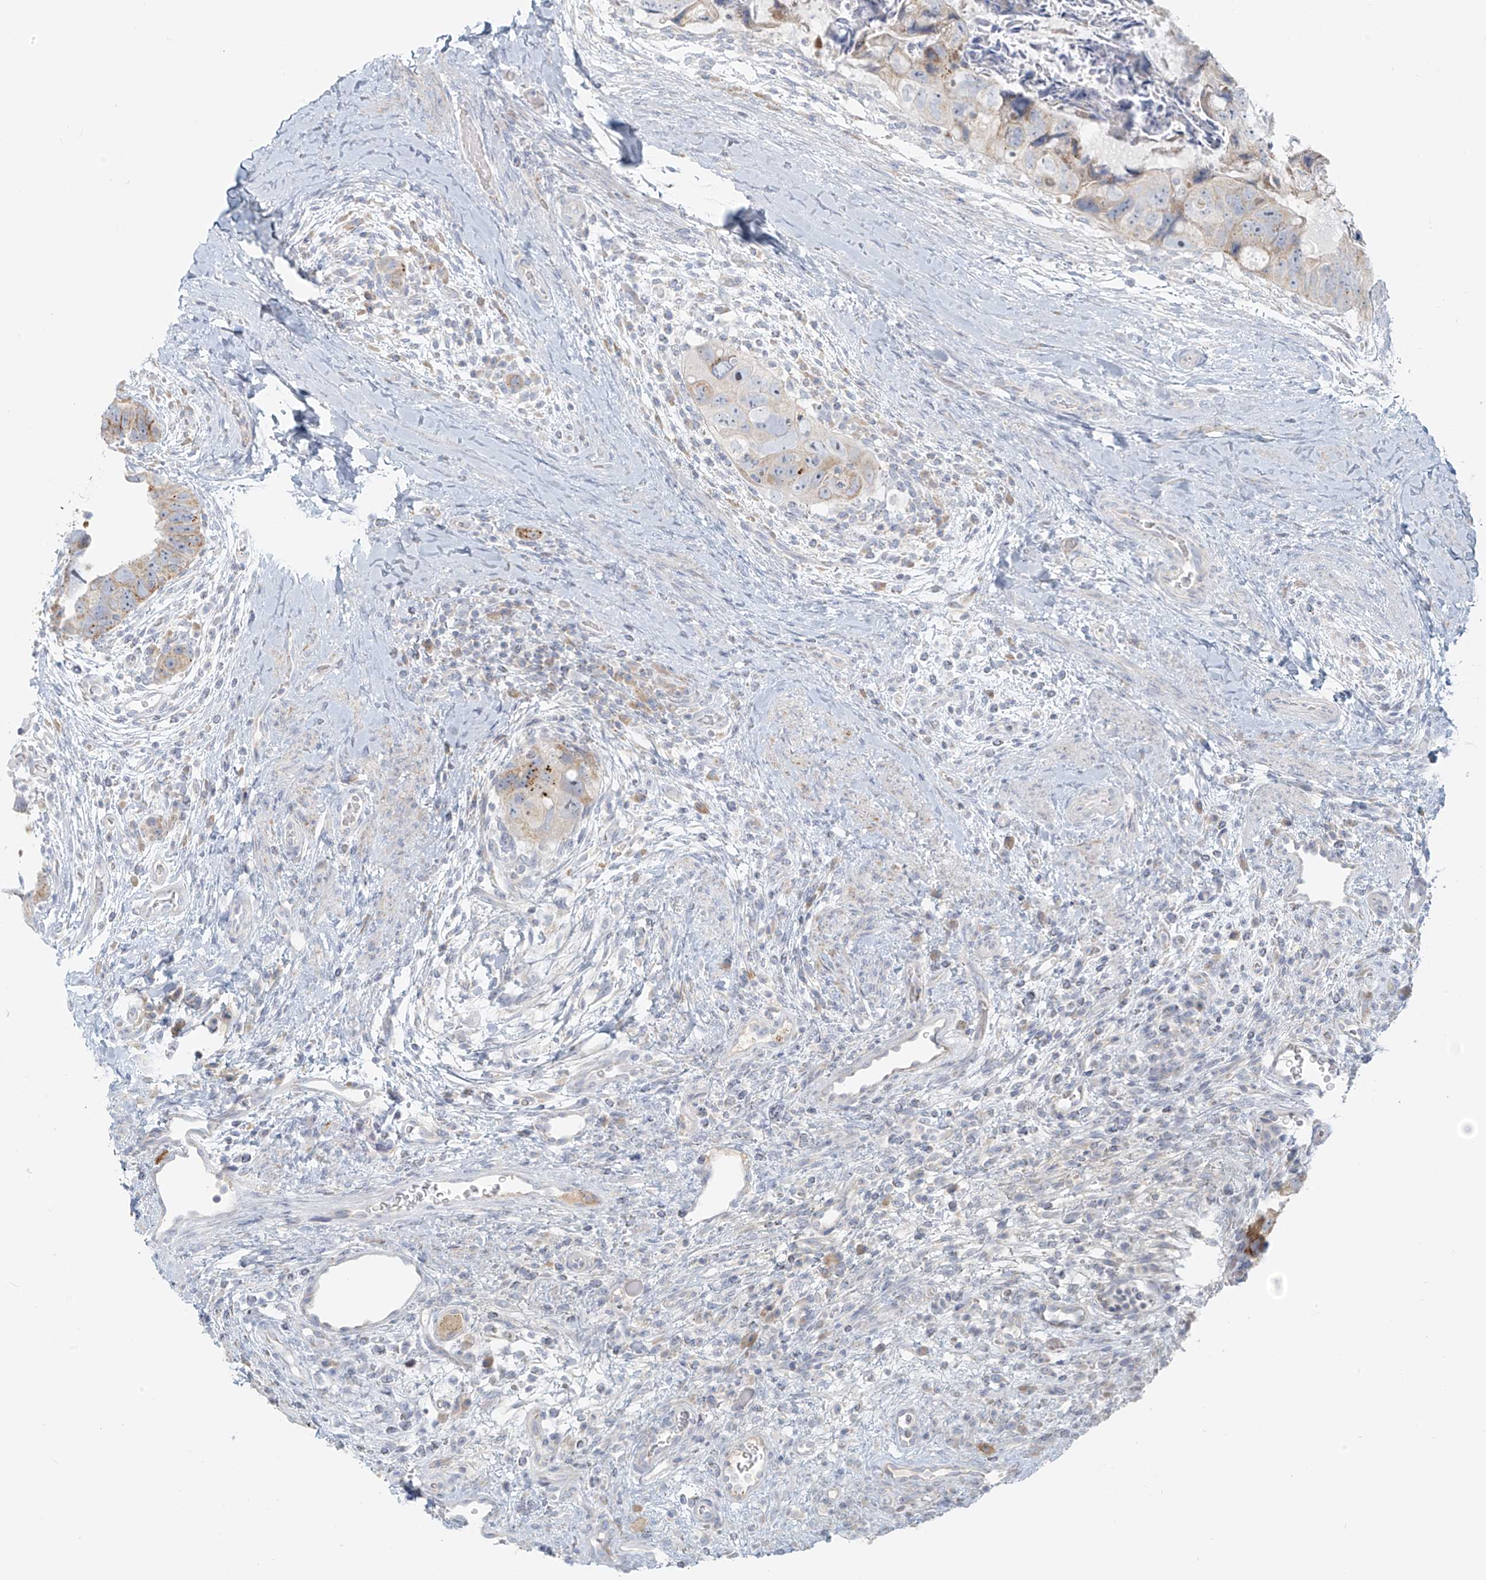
{"staining": {"intensity": "moderate", "quantity": "<25%", "location": "cytoplasmic/membranous"}, "tissue": "colorectal cancer", "cell_type": "Tumor cells", "image_type": "cancer", "snomed": [{"axis": "morphology", "description": "Adenocarcinoma, NOS"}, {"axis": "topography", "description": "Rectum"}], "caption": "Adenocarcinoma (colorectal) was stained to show a protein in brown. There is low levels of moderate cytoplasmic/membranous expression in approximately <25% of tumor cells.", "gene": "UST", "patient": {"sex": "male", "age": 59}}